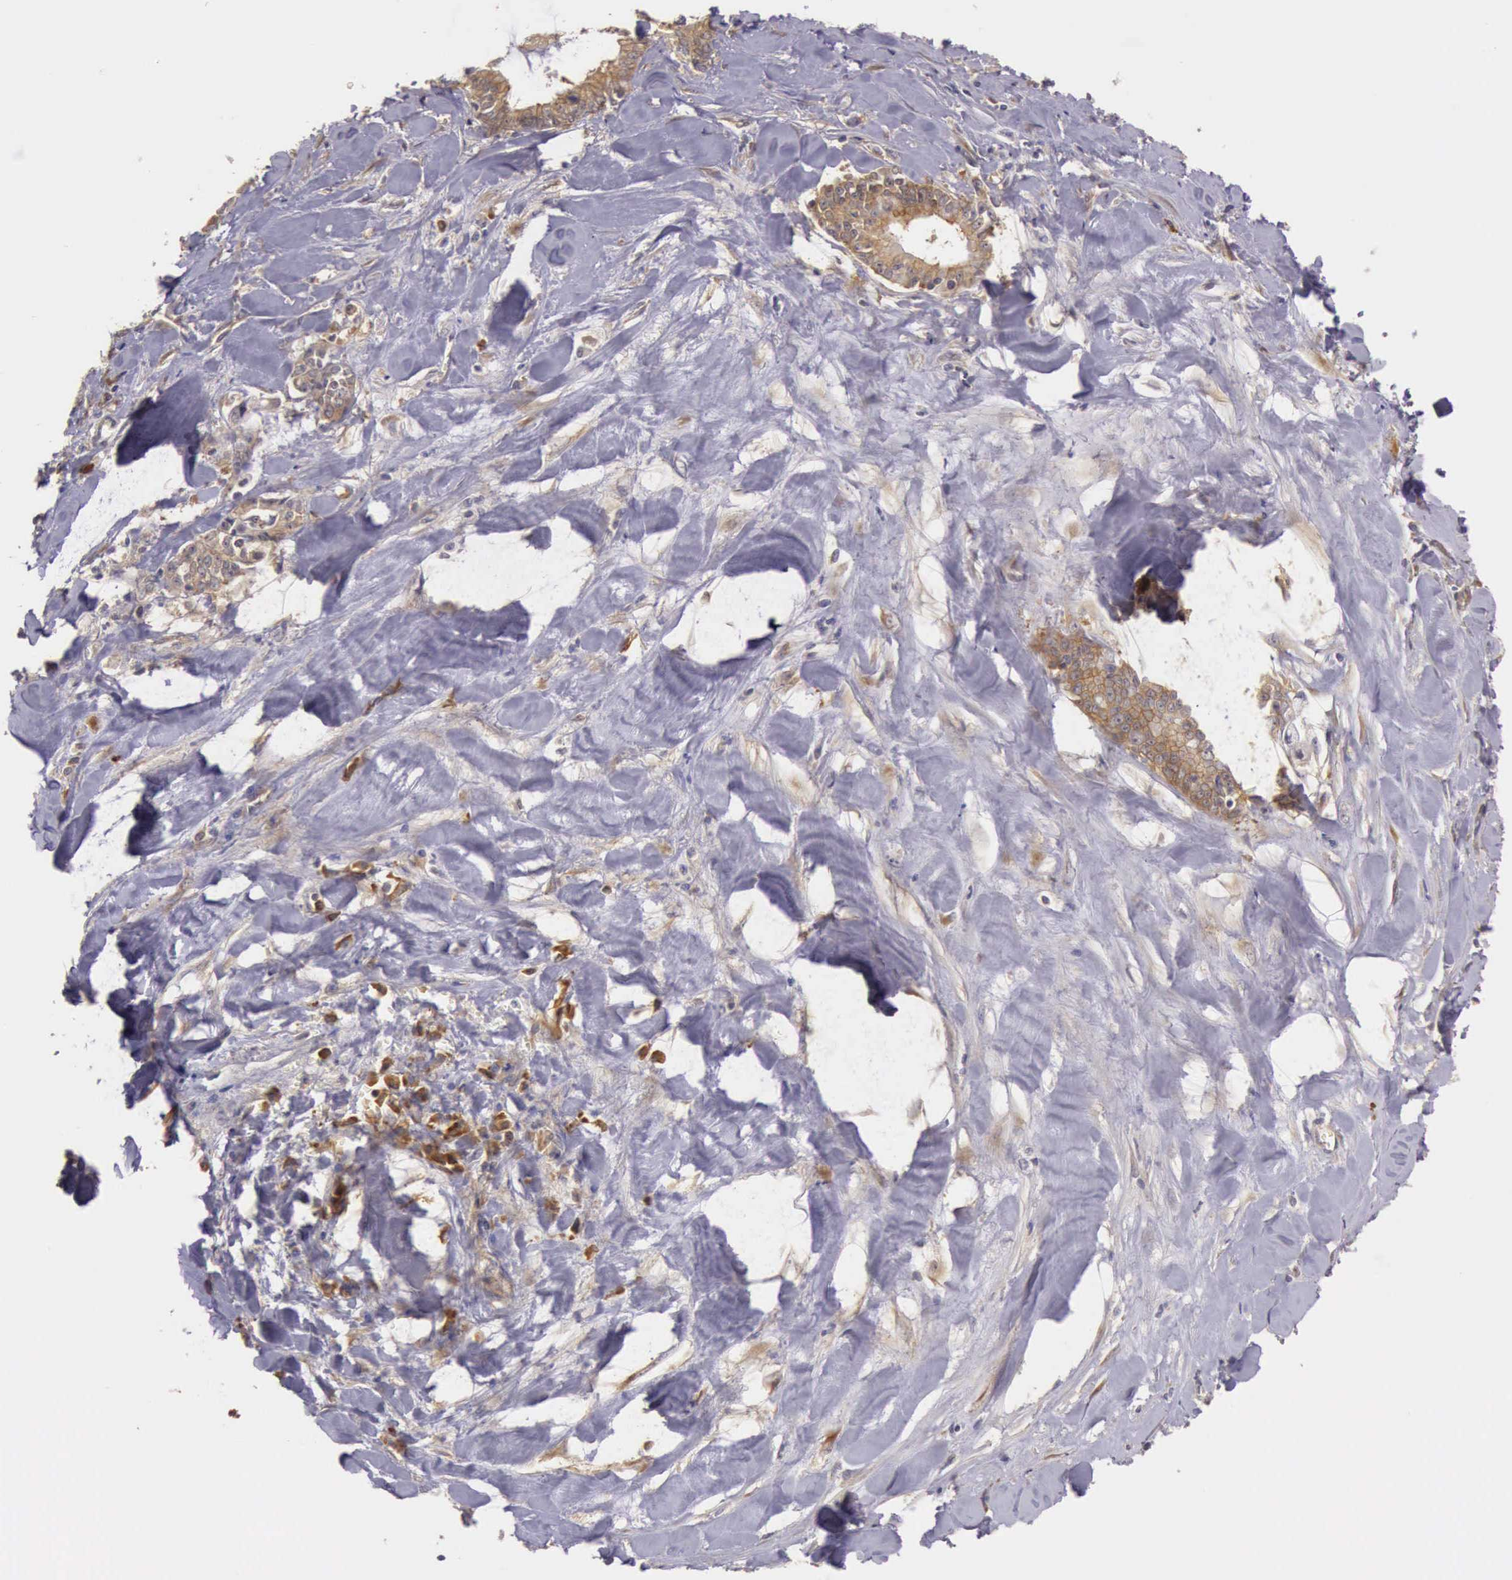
{"staining": {"intensity": "moderate", "quantity": ">75%", "location": "cytoplasmic/membranous"}, "tissue": "liver cancer", "cell_type": "Tumor cells", "image_type": "cancer", "snomed": [{"axis": "morphology", "description": "Cholangiocarcinoma"}, {"axis": "topography", "description": "Liver"}], "caption": "A micrograph of human cholangiocarcinoma (liver) stained for a protein shows moderate cytoplasmic/membranous brown staining in tumor cells.", "gene": "EIF5", "patient": {"sex": "male", "age": 57}}